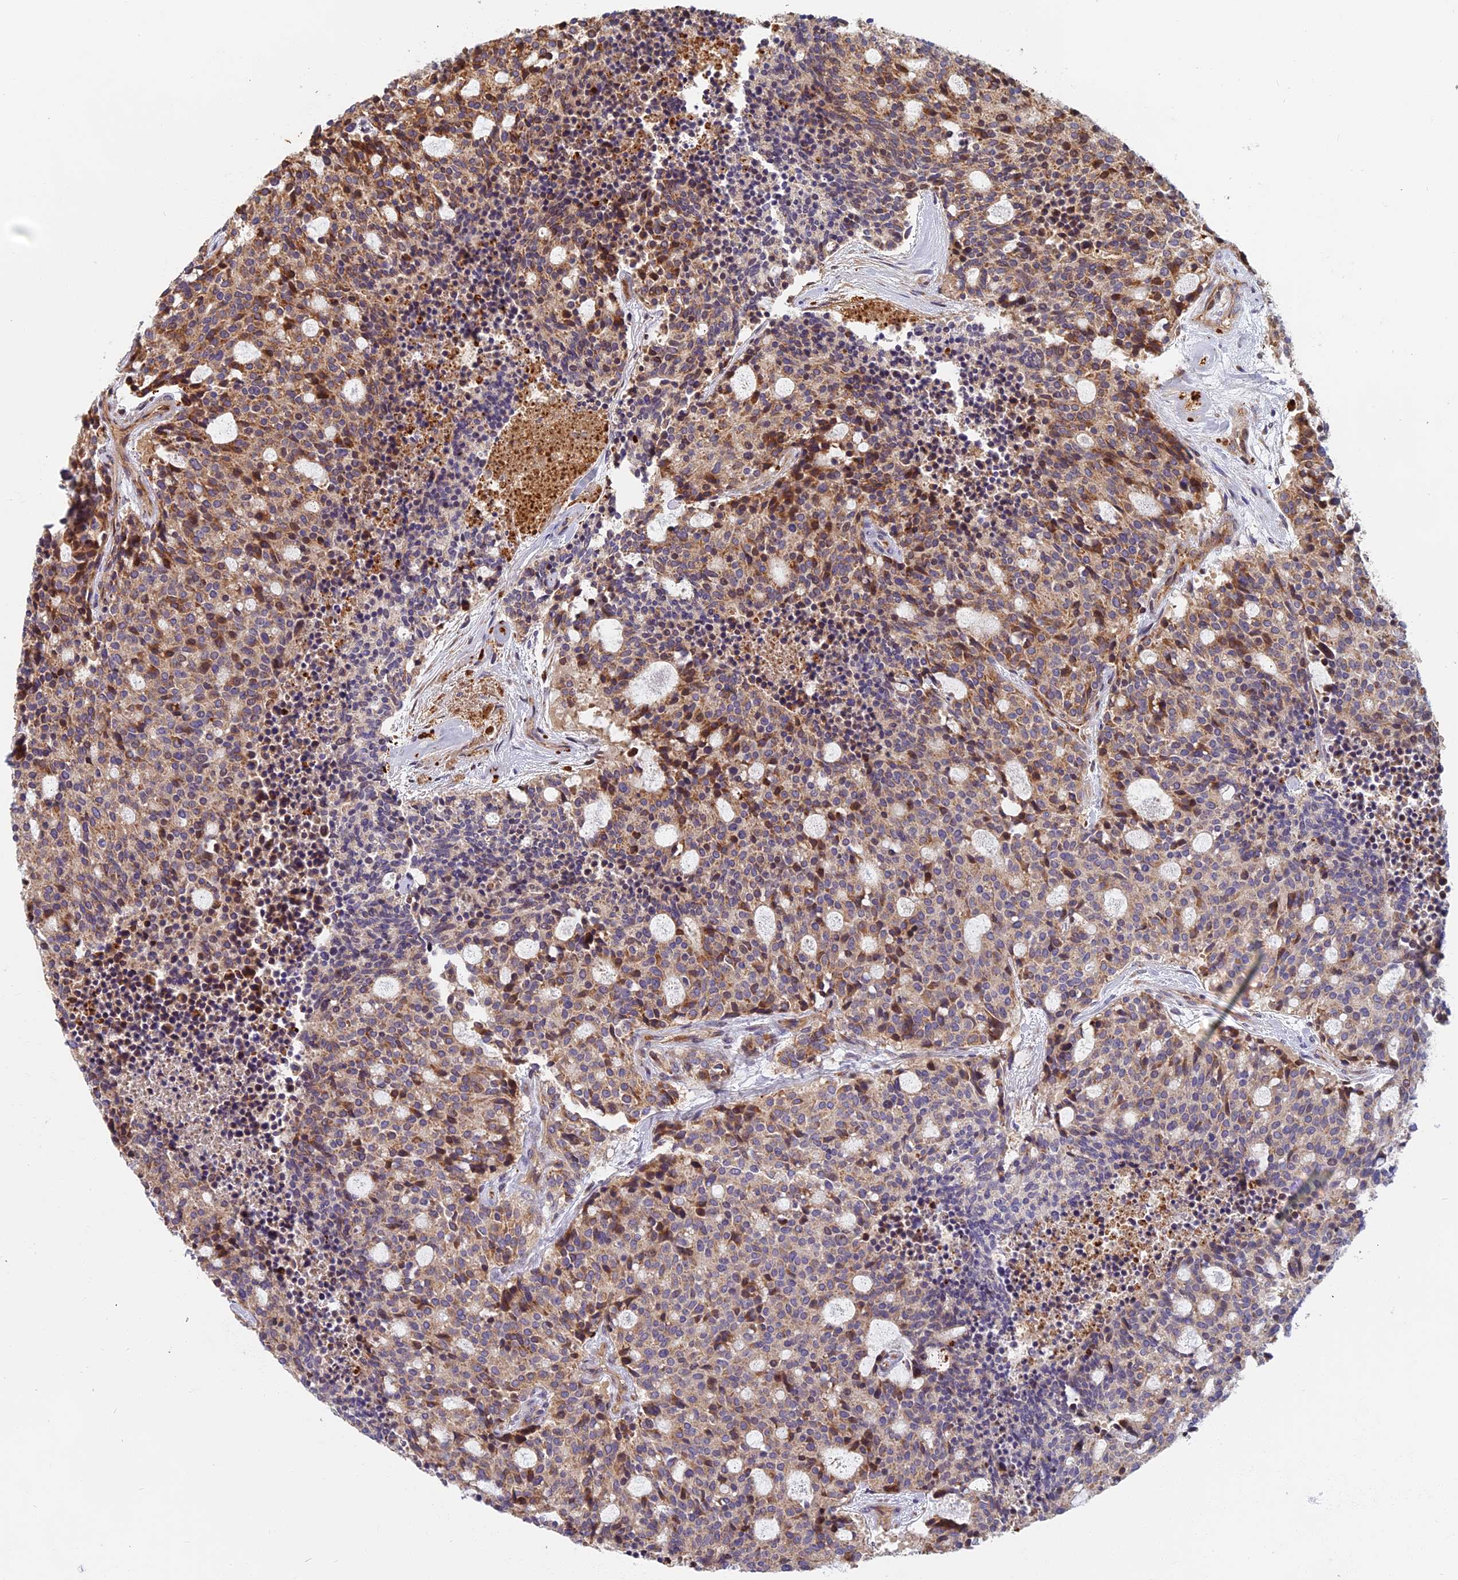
{"staining": {"intensity": "moderate", "quantity": "25%-75%", "location": "cytoplasmic/membranous"}, "tissue": "carcinoid", "cell_type": "Tumor cells", "image_type": "cancer", "snomed": [{"axis": "morphology", "description": "Carcinoid, malignant, NOS"}, {"axis": "topography", "description": "Pancreas"}], "caption": "Human carcinoid (malignant) stained with a protein marker demonstrates moderate staining in tumor cells.", "gene": "EDAR", "patient": {"sex": "female", "age": 54}}